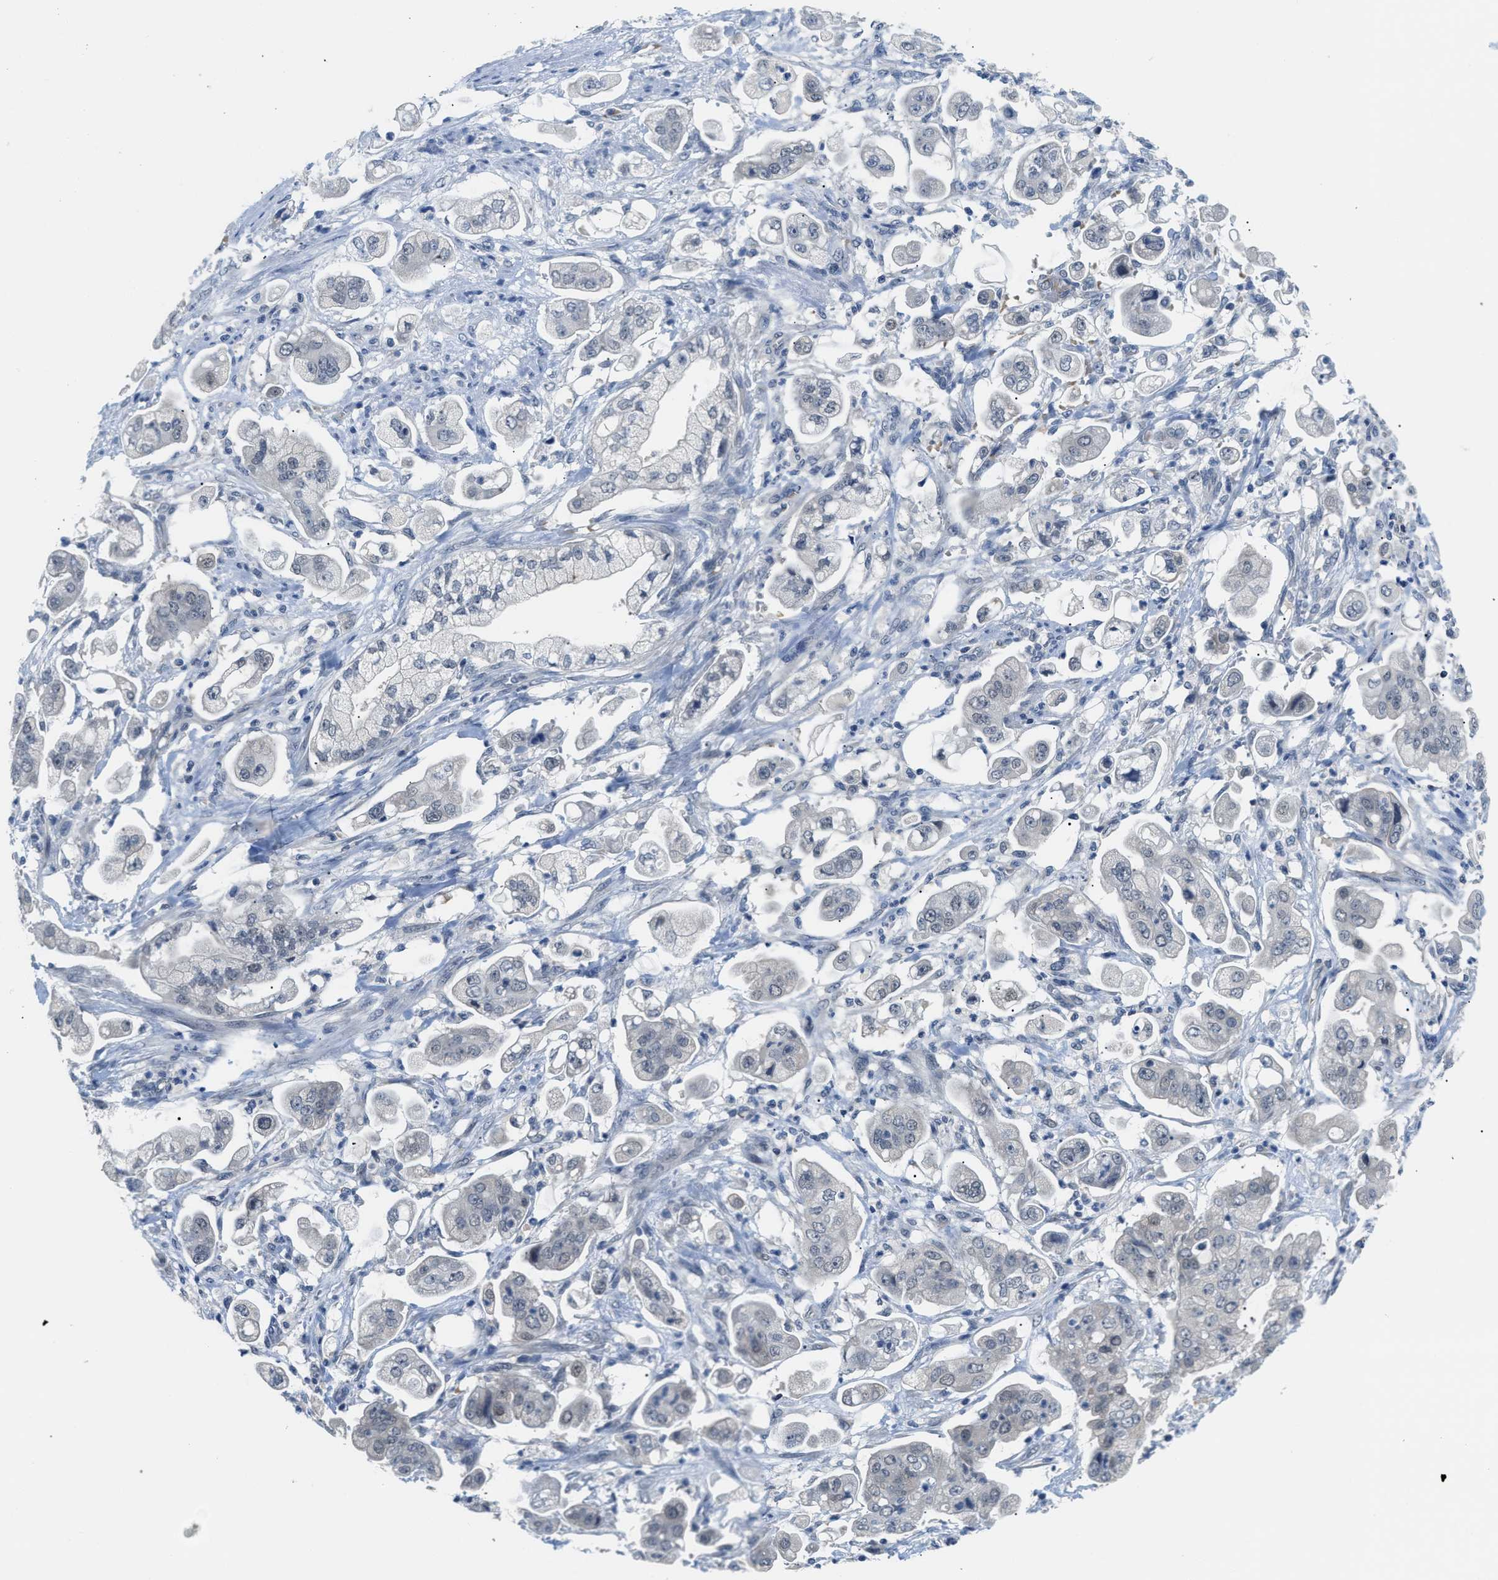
{"staining": {"intensity": "negative", "quantity": "none", "location": "none"}, "tissue": "stomach cancer", "cell_type": "Tumor cells", "image_type": "cancer", "snomed": [{"axis": "morphology", "description": "Adenocarcinoma, NOS"}, {"axis": "topography", "description": "Stomach"}], "caption": "IHC of human stomach cancer (adenocarcinoma) reveals no positivity in tumor cells.", "gene": "PSAT1", "patient": {"sex": "male", "age": 62}}